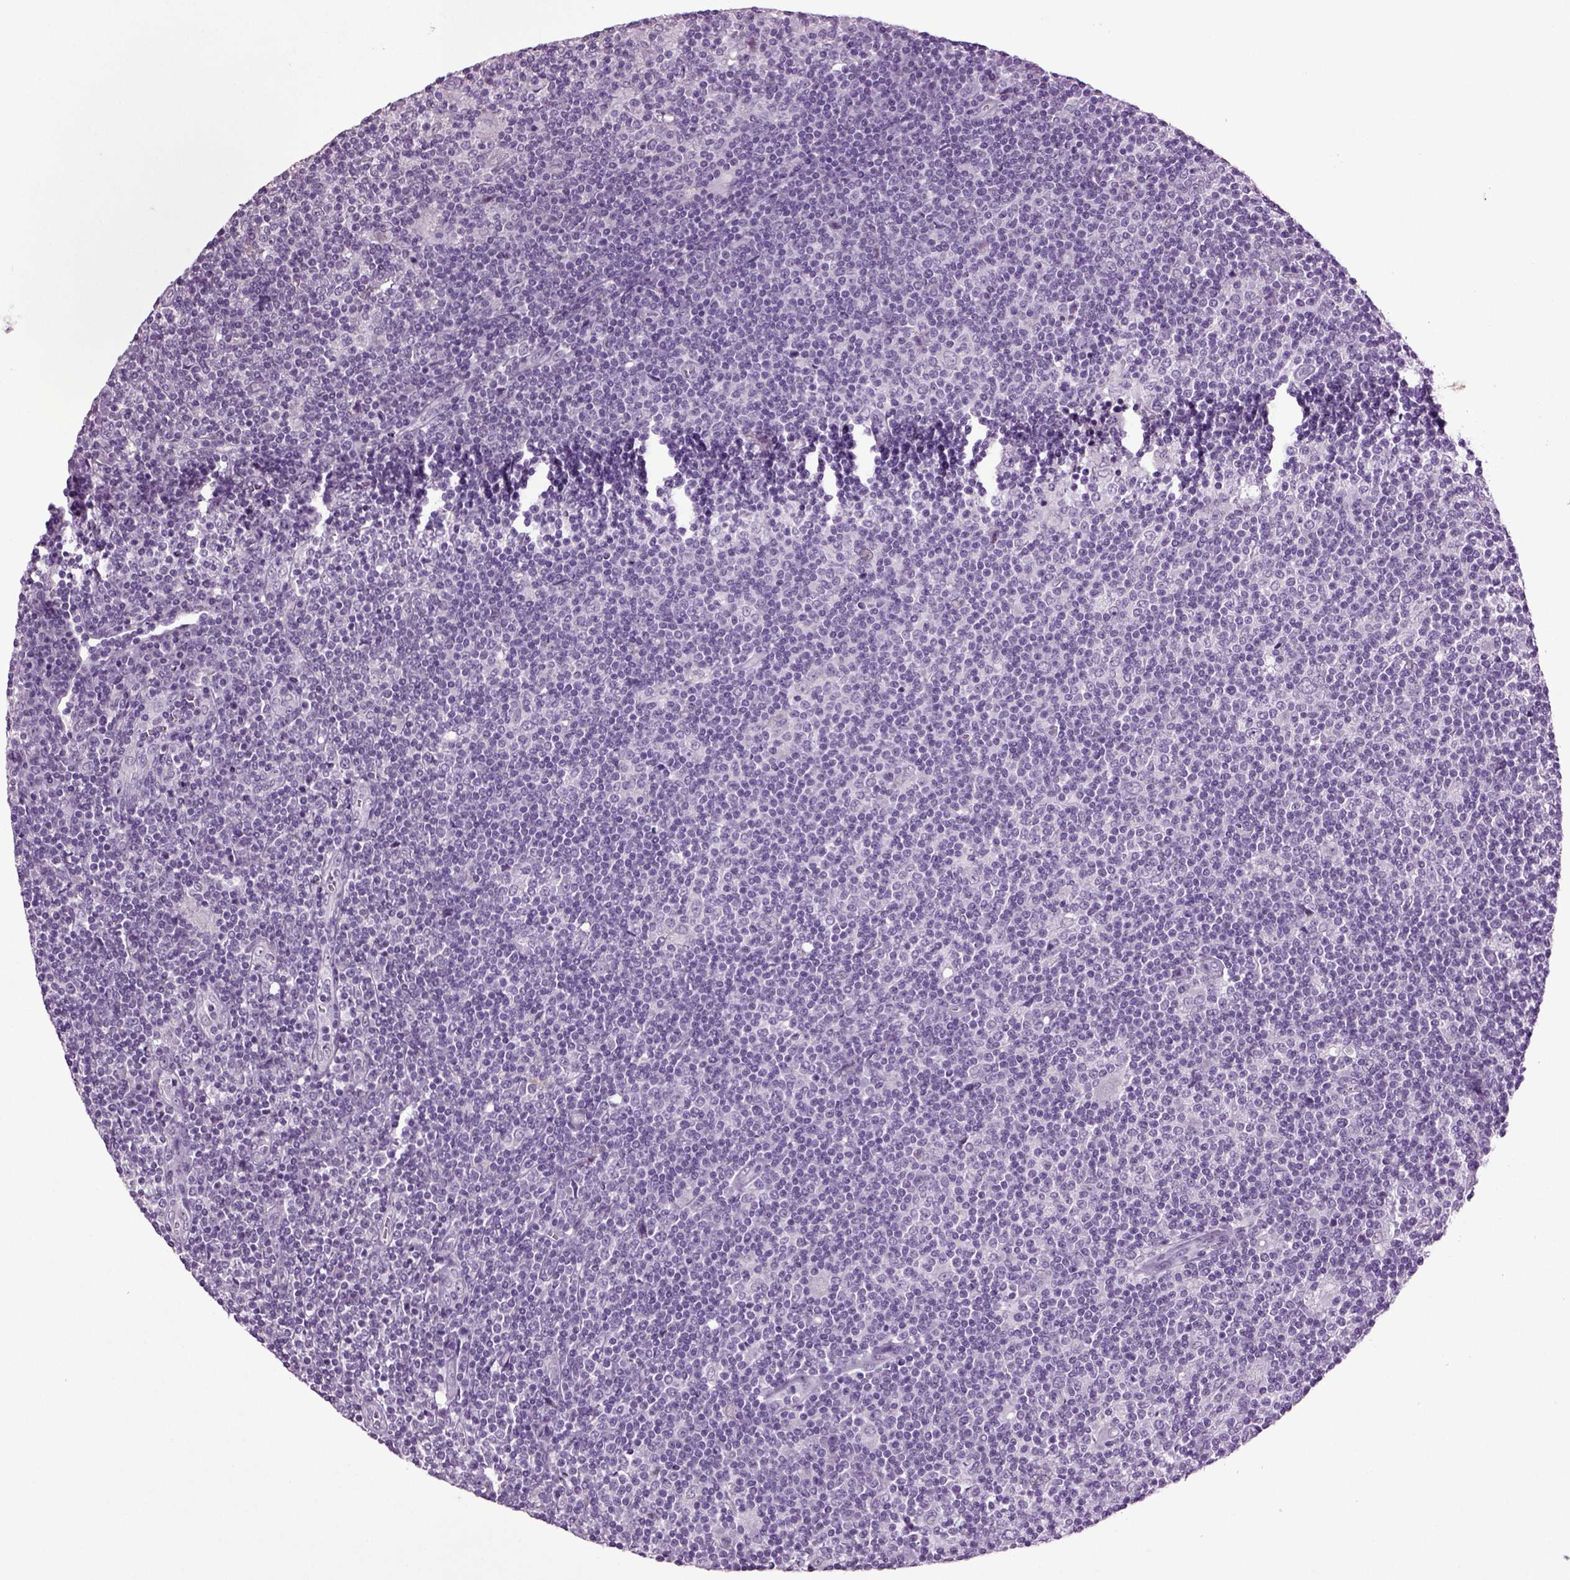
{"staining": {"intensity": "negative", "quantity": "none", "location": "none"}, "tissue": "lymphoma", "cell_type": "Tumor cells", "image_type": "cancer", "snomed": [{"axis": "morphology", "description": "Hodgkin's disease, NOS"}, {"axis": "topography", "description": "Lymph node"}], "caption": "Immunohistochemical staining of human lymphoma displays no significant positivity in tumor cells. (DAB immunohistochemistry (IHC) visualized using brightfield microscopy, high magnification).", "gene": "SLC17A6", "patient": {"sex": "male", "age": 40}}